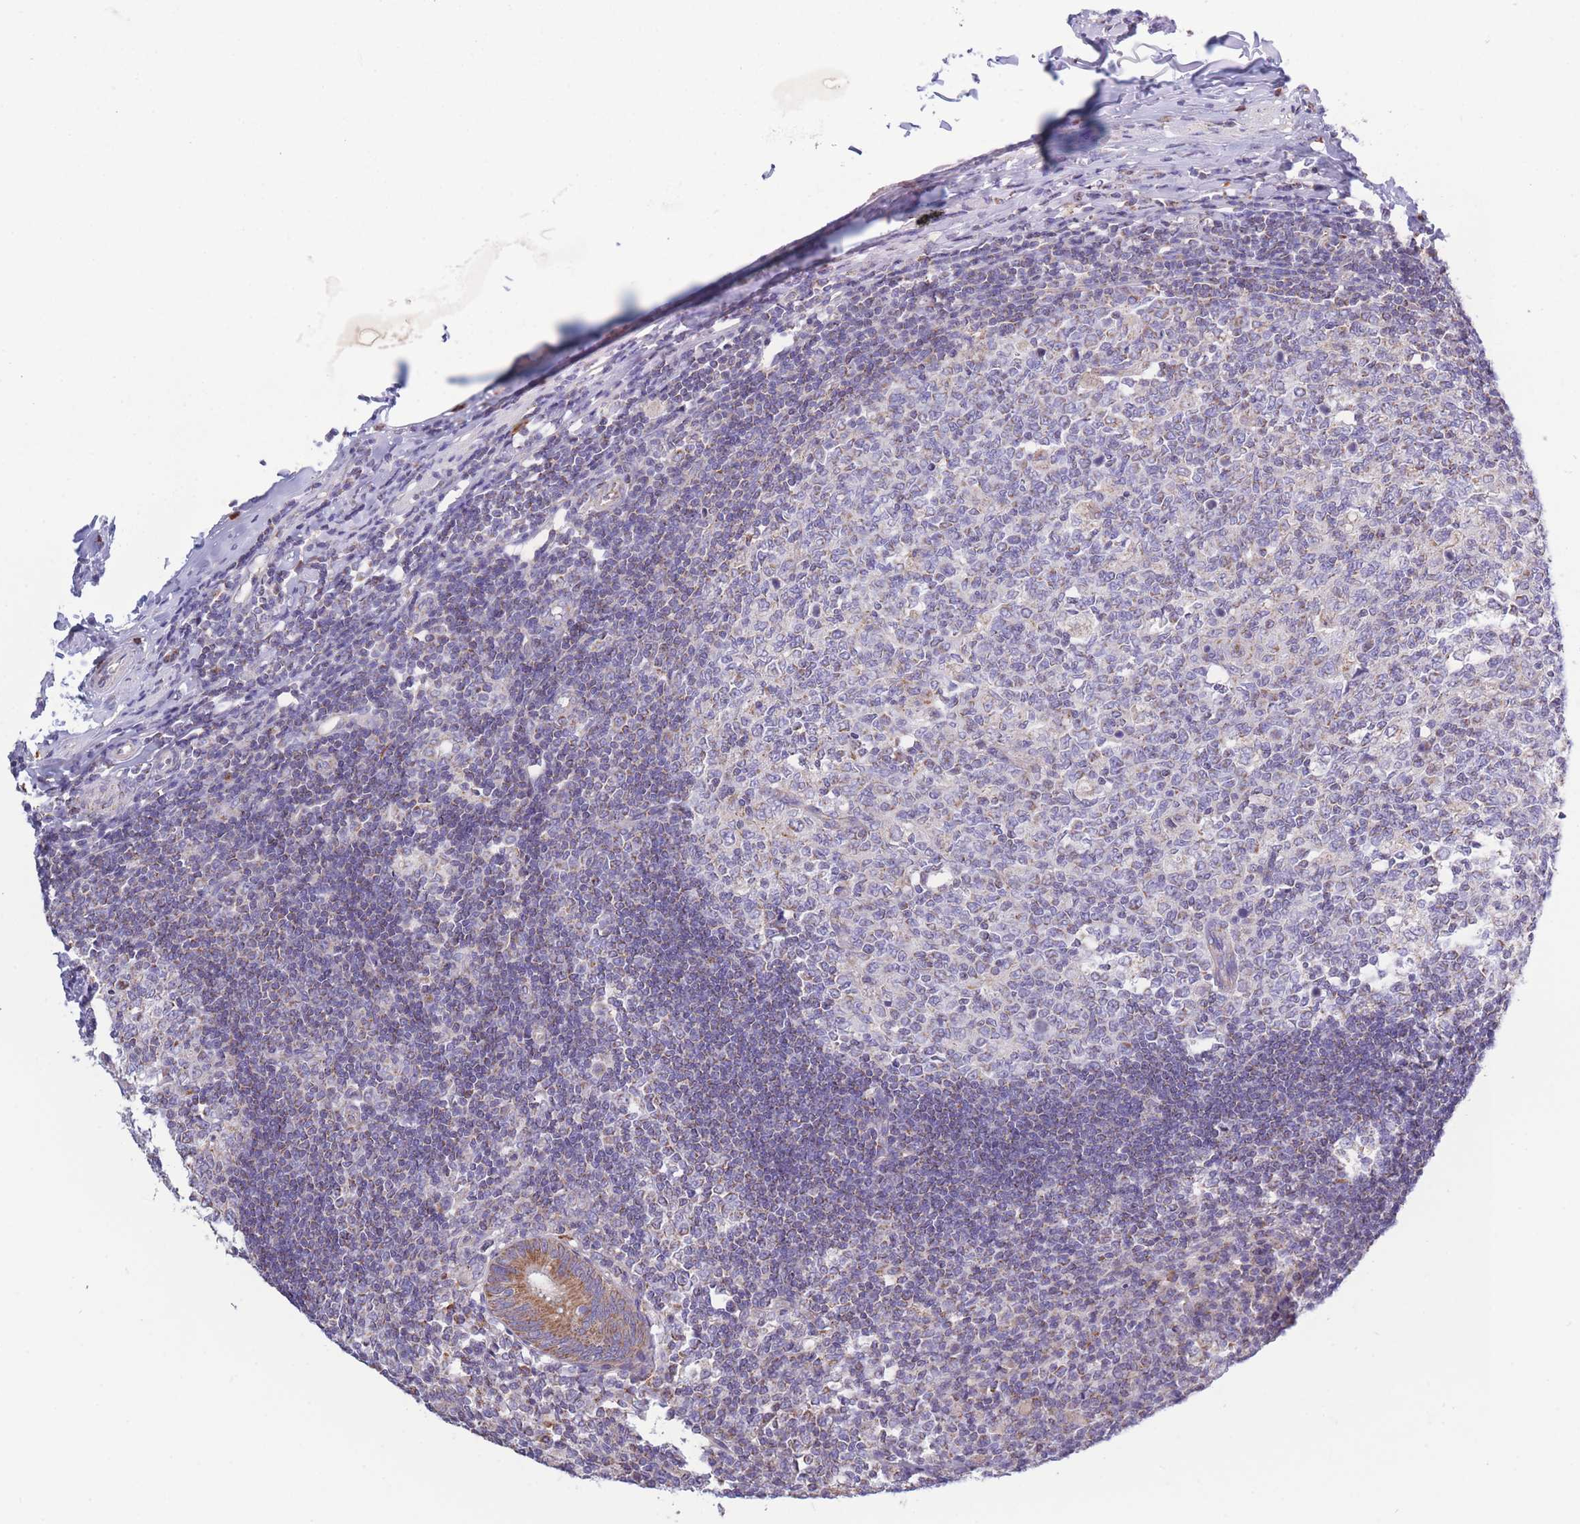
{"staining": {"intensity": "moderate", "quantity": "25%-75%", "location": "cytoplasmic/membranous"}, "tissue": "appendix", "cell_type": "Glandular cells", "image_type": "normal", "snomed": [{"axis": "morphology", "description": "Normal tissue, NOS"}, {"axis": "topography", "description": "Appendix"}], "caption": "Glandular cells display moderate cytoplasmic/membranous positivity in approximately 25%-75% of cells in unremarkable appendix.", "gene": "PDHA1", "patient": {"sex": "female", "age": 54}}